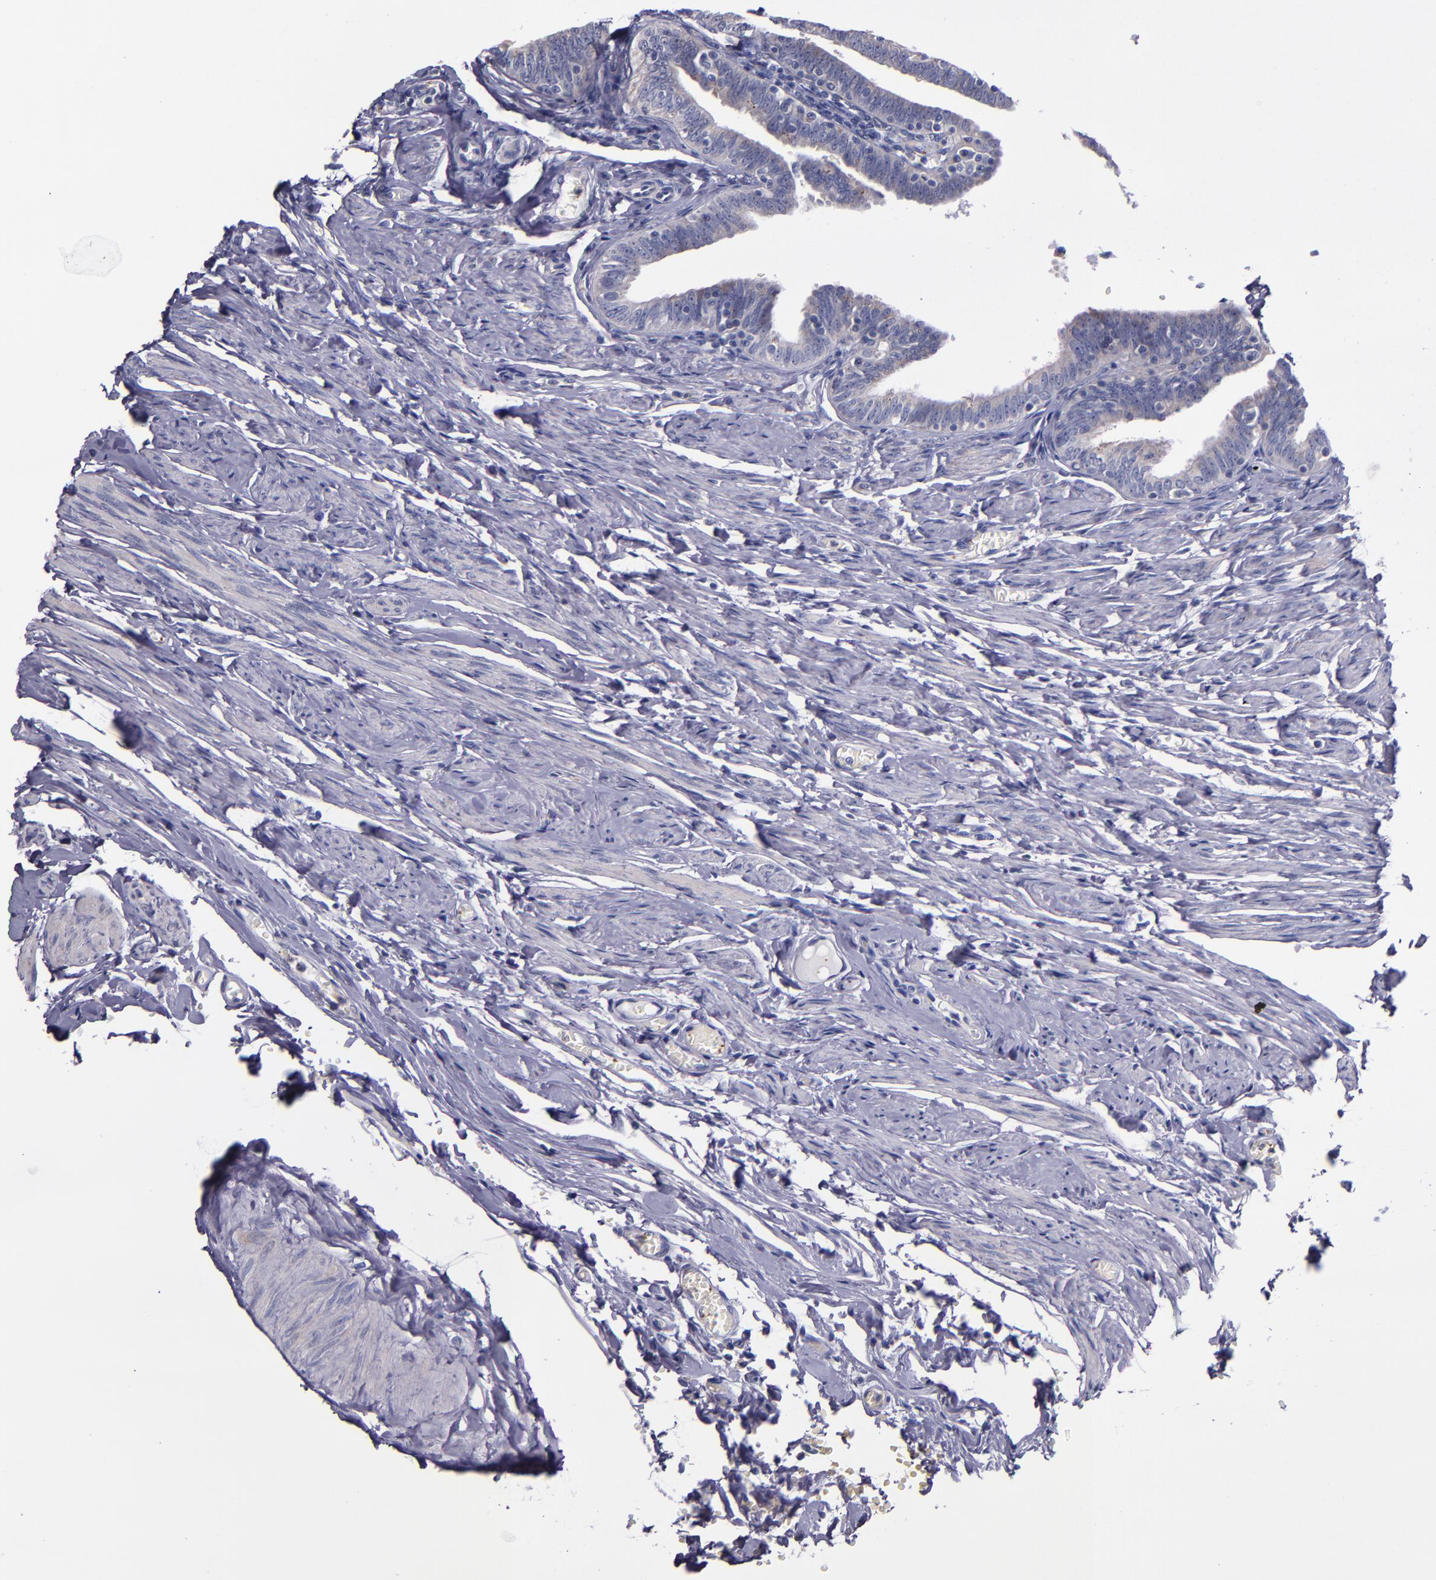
{"staining": {"intensity": "strong", "quantity": ">75%", "location": "cytoplasmic/membranous"}, "tissue": "fallopian tube", "cell_type": "Glandular cells", "image_type": "normal", "snomed": [{"axis": "morphology", "description": "Normal tissue, NOS"}, {"axis": "topography", "description": "Fallopian tube"}, {"axis": "topography", "description": "Ovary"}], "caption": "A high-resolution histopathology image shows immunohistochemistry staining of normal fallopian tube, which displays strong cytoplasmic/membranous expression in approximately >75% of glandular cells. (brown staining indicates protein expression, while blue staining denotes nuclei).", "gene": "RAB41", "patient": {"sex": "female", "age": 69}}